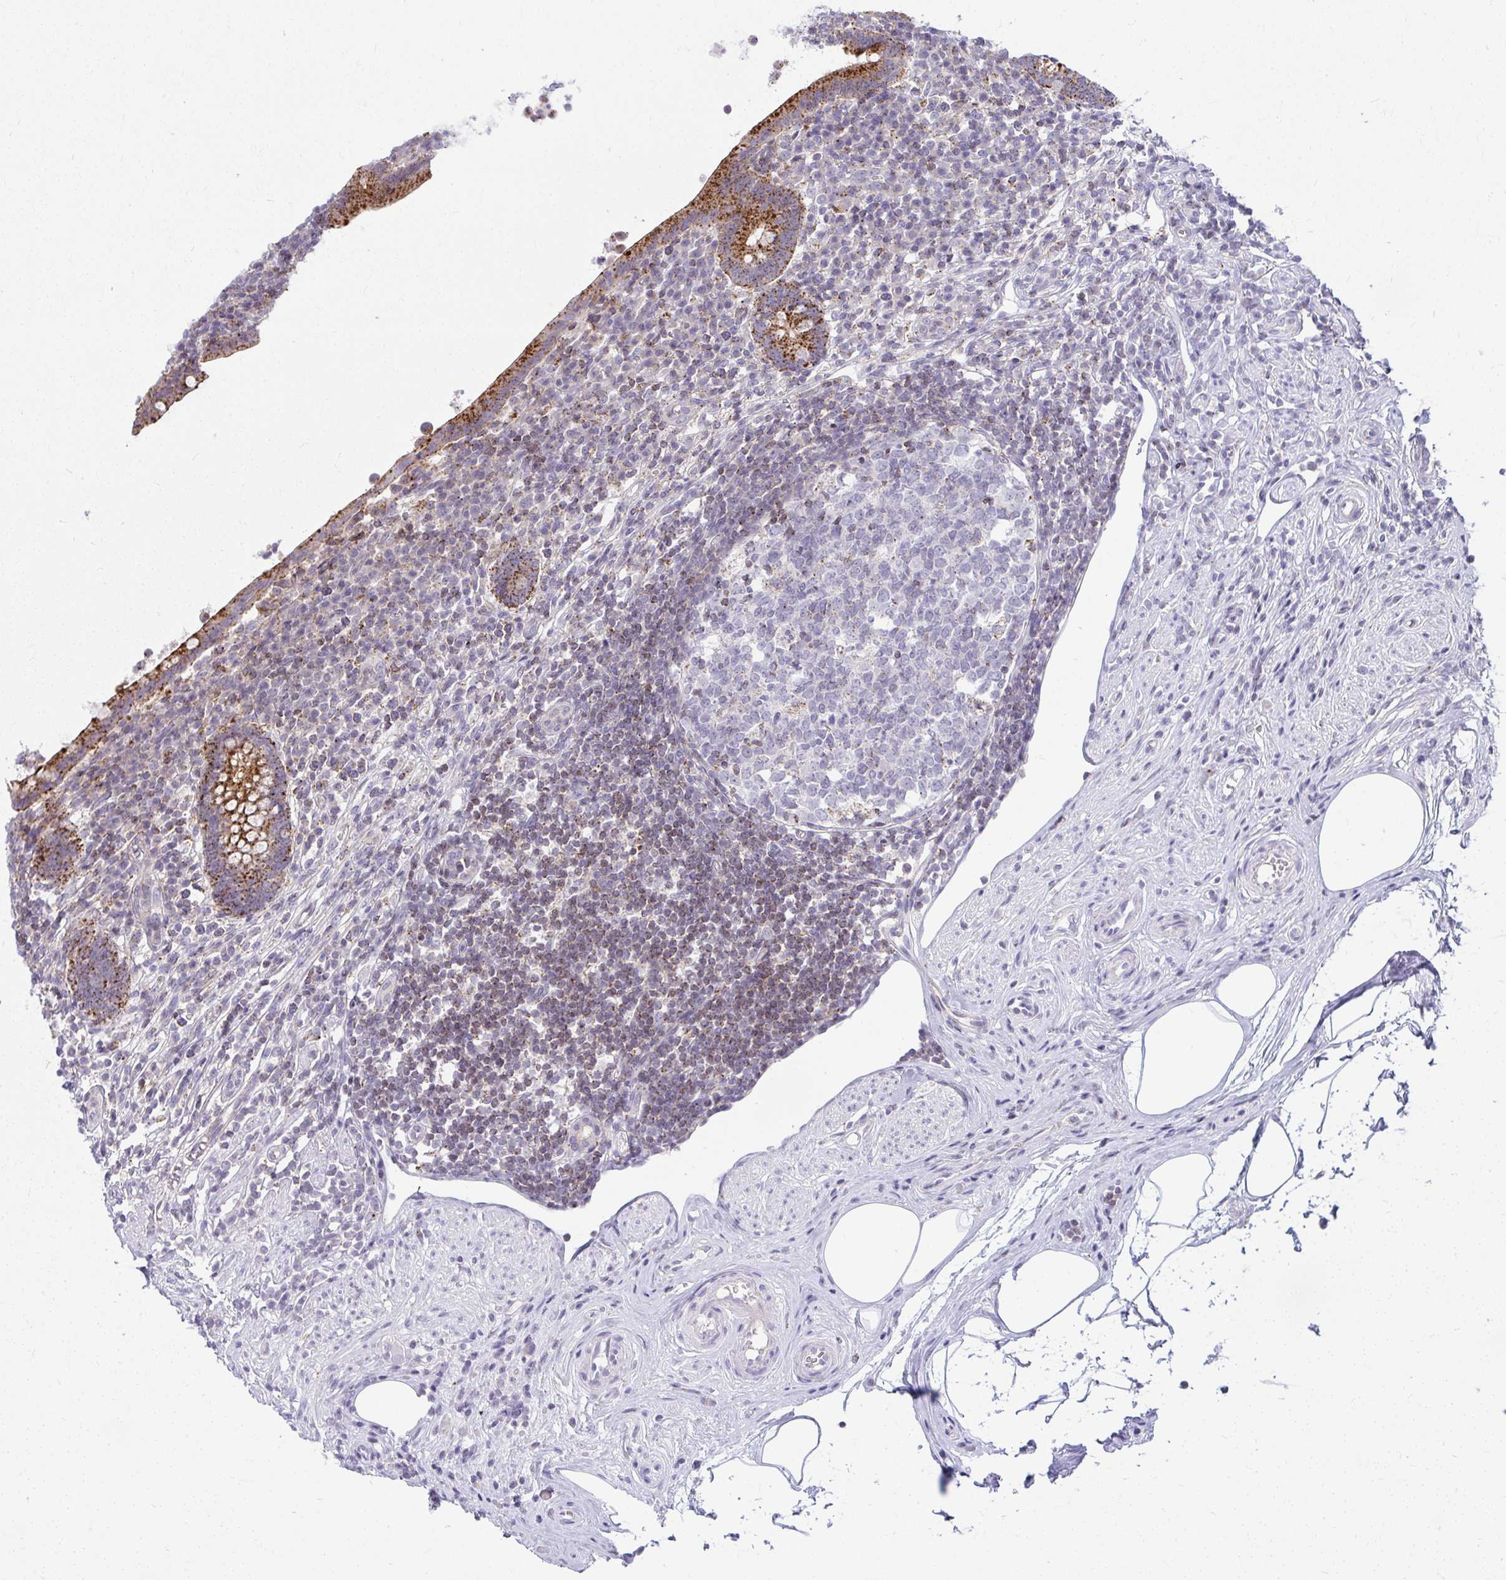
{"staining": {"intensity": "moderate", "quantity": ">75%", "location": "cytoplasmic/membranous"}, "tissue": "appendix", "cell_type": "Glandular cells", "image_type": "normal", "snomed": [{"axis": "morphology", "description": "Normal tissue, NOS"}, {"axis": "topography", "description": "Appendix"}], "caption": "IHC (DAB) staining of benign human appendix demonstrates moderate cytoplasmic/membranous protein expression in about >75% of glandular cells. The staining was performed using DAB (3,3'-diaminobenzidine) to visualize the protein expression in brown, while the nuclei were stained in blue with hematoxylin (Magnification: 20x).", "gene": "VPS4B", "patient": {"sex": "female", "age": 56}}